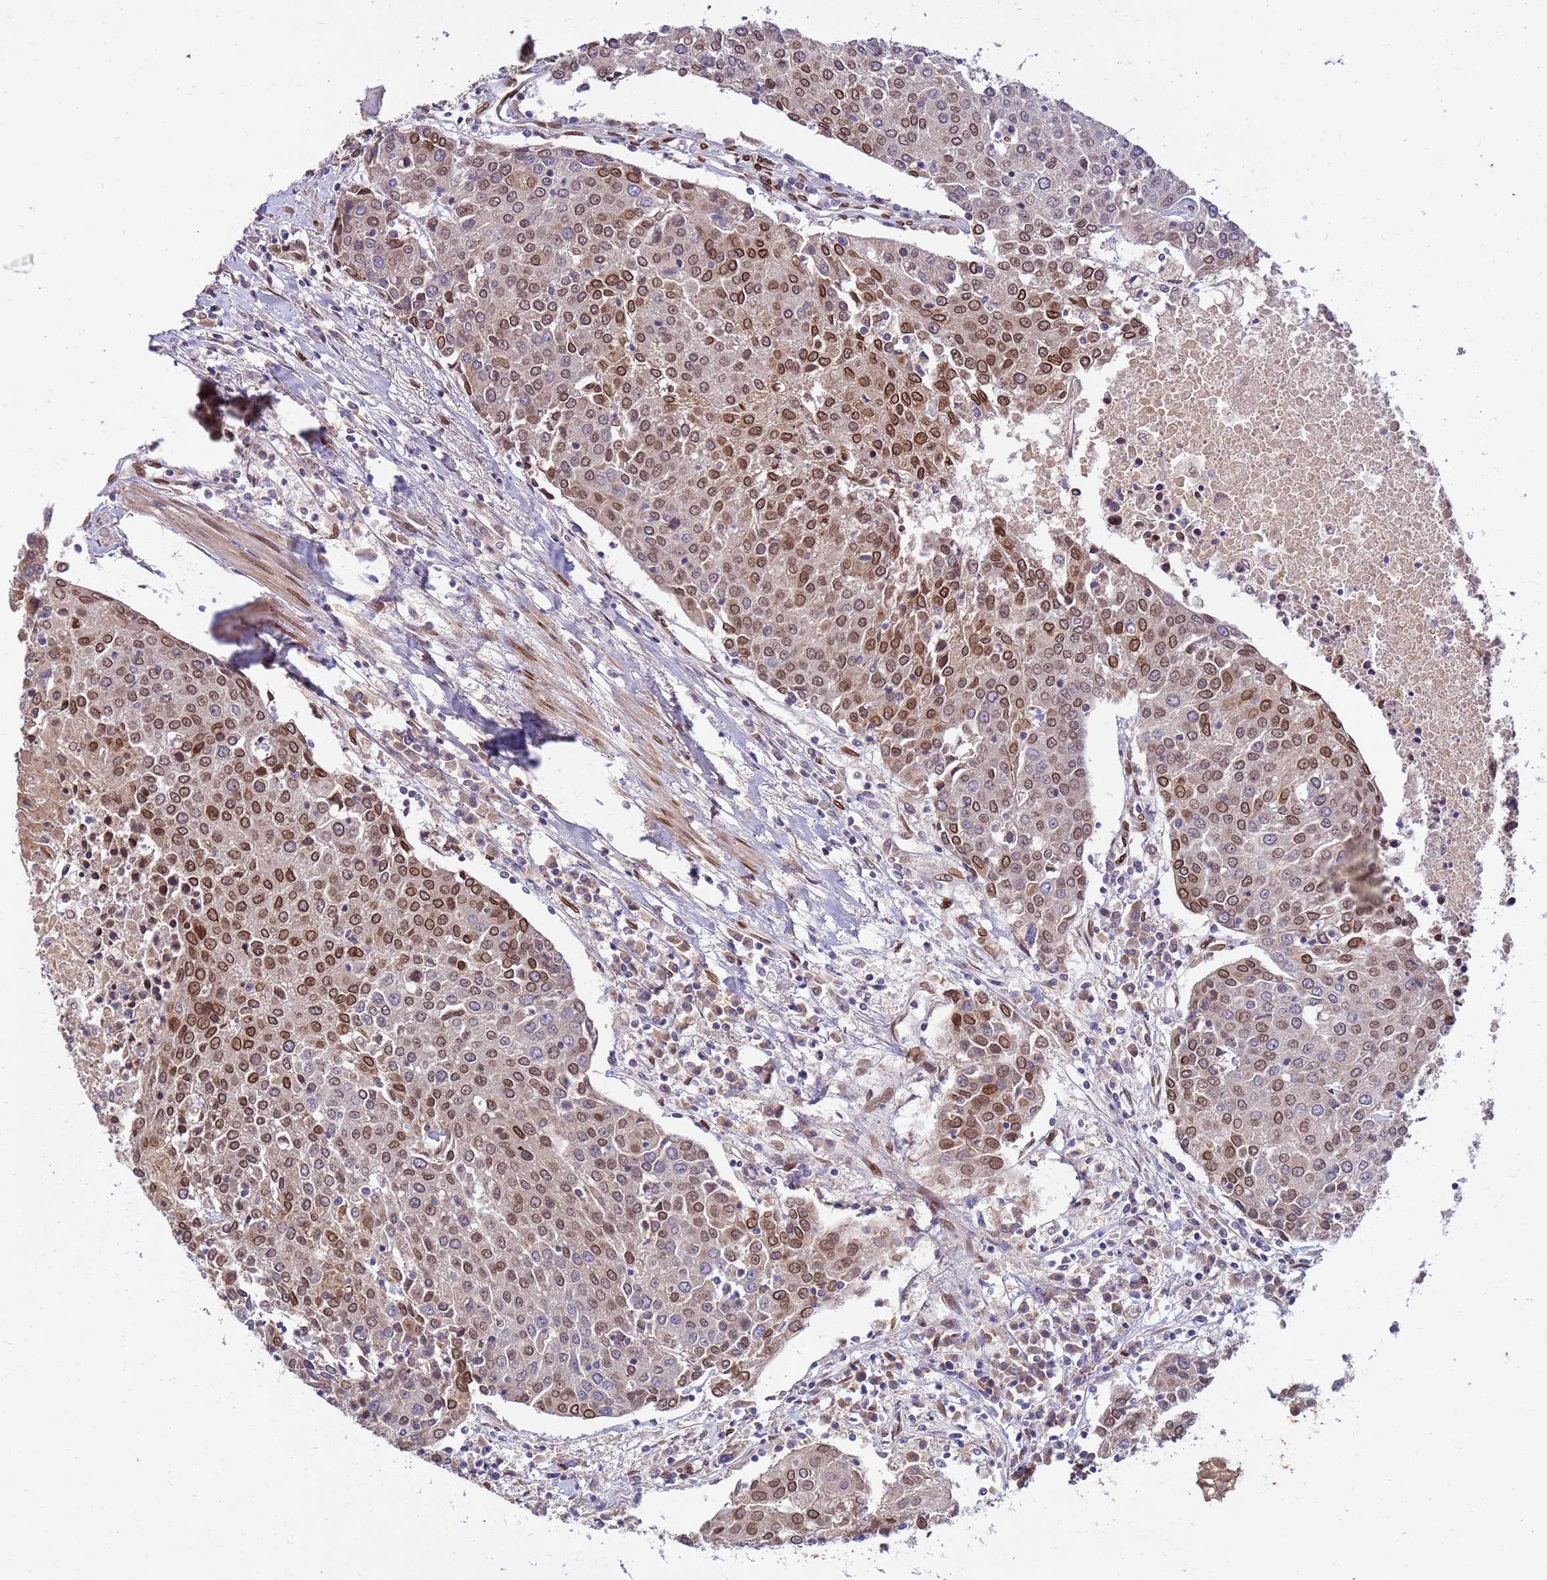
{"staining": {"intensity": "moderate", "quantity": ">75%", "location": "cytoplasmic/membranous,nuclear"}, "tissue": "urothelial cancer", "cell_type": "Tumor cells", "image_type": "cancer", "snomed": [{"axis": "morphology", "description": "Urothelial carcinoma, High grade"}, {"axis": "topography", "description": "Urinary bladder"}], "caption": "The image demonstrates immunohistochemical staining of urothelial cancer. There is moderate cytoplasmic/membranous and nuclear positivity is seen in about >75% of tumor cells.", "gene": "GPR135", "patient": {"sex": "female", "age": 85}}